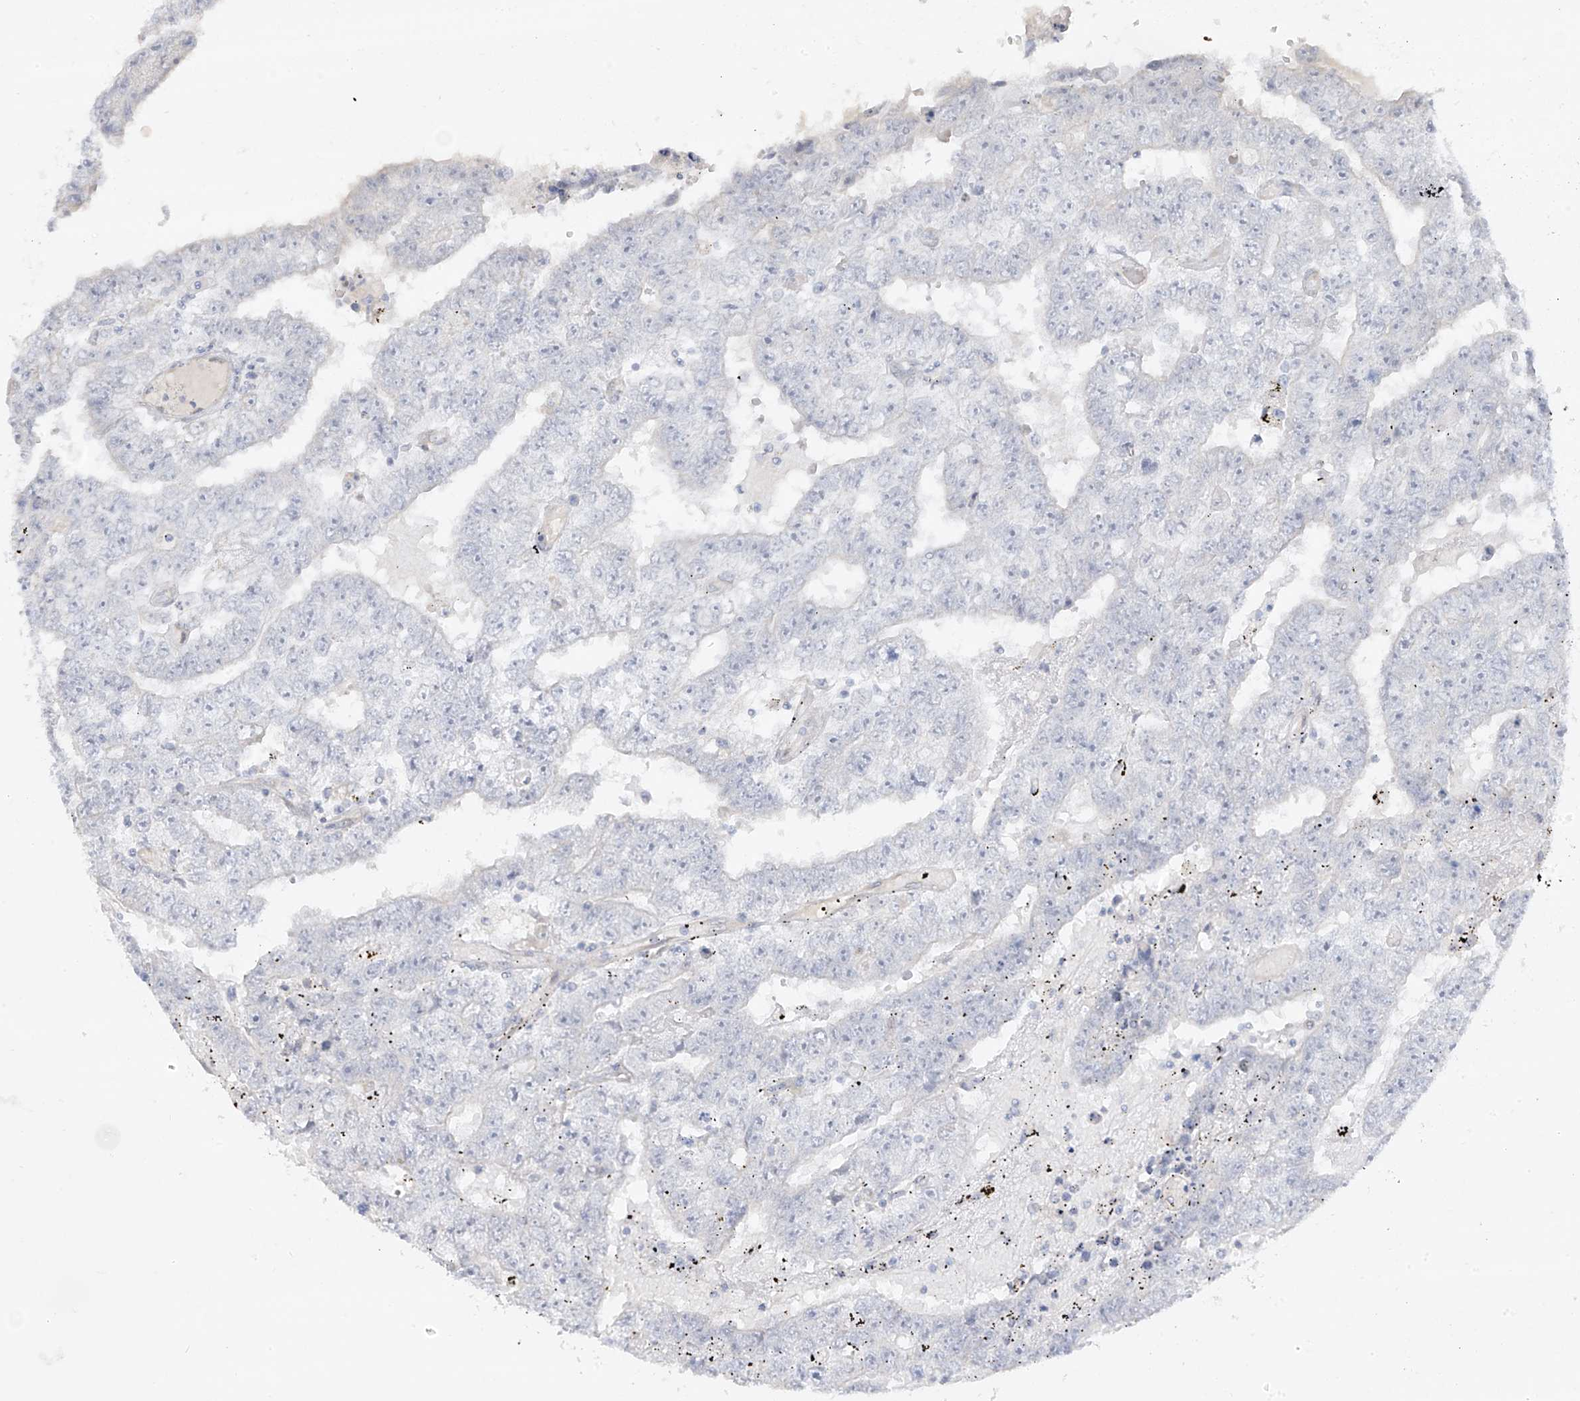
{"staining": {"intensity": "negative", "quantity": "none", "location": "none"}, "tissue": "testis cancer", "cell_type": "Tumor cells", "image_type": "cancer", "snomed": [{"axis": "morphology", "description": "Carcinoma, Embryonal, NOS"}, {"axis": "topography", "description": "Testis"}], "caption": "Tumor cells are negative for protein expression in human testis cancer (embryonal carcinoma).", "gene": "DCDC2", "patient": {"sex": "male", "age": 25}}